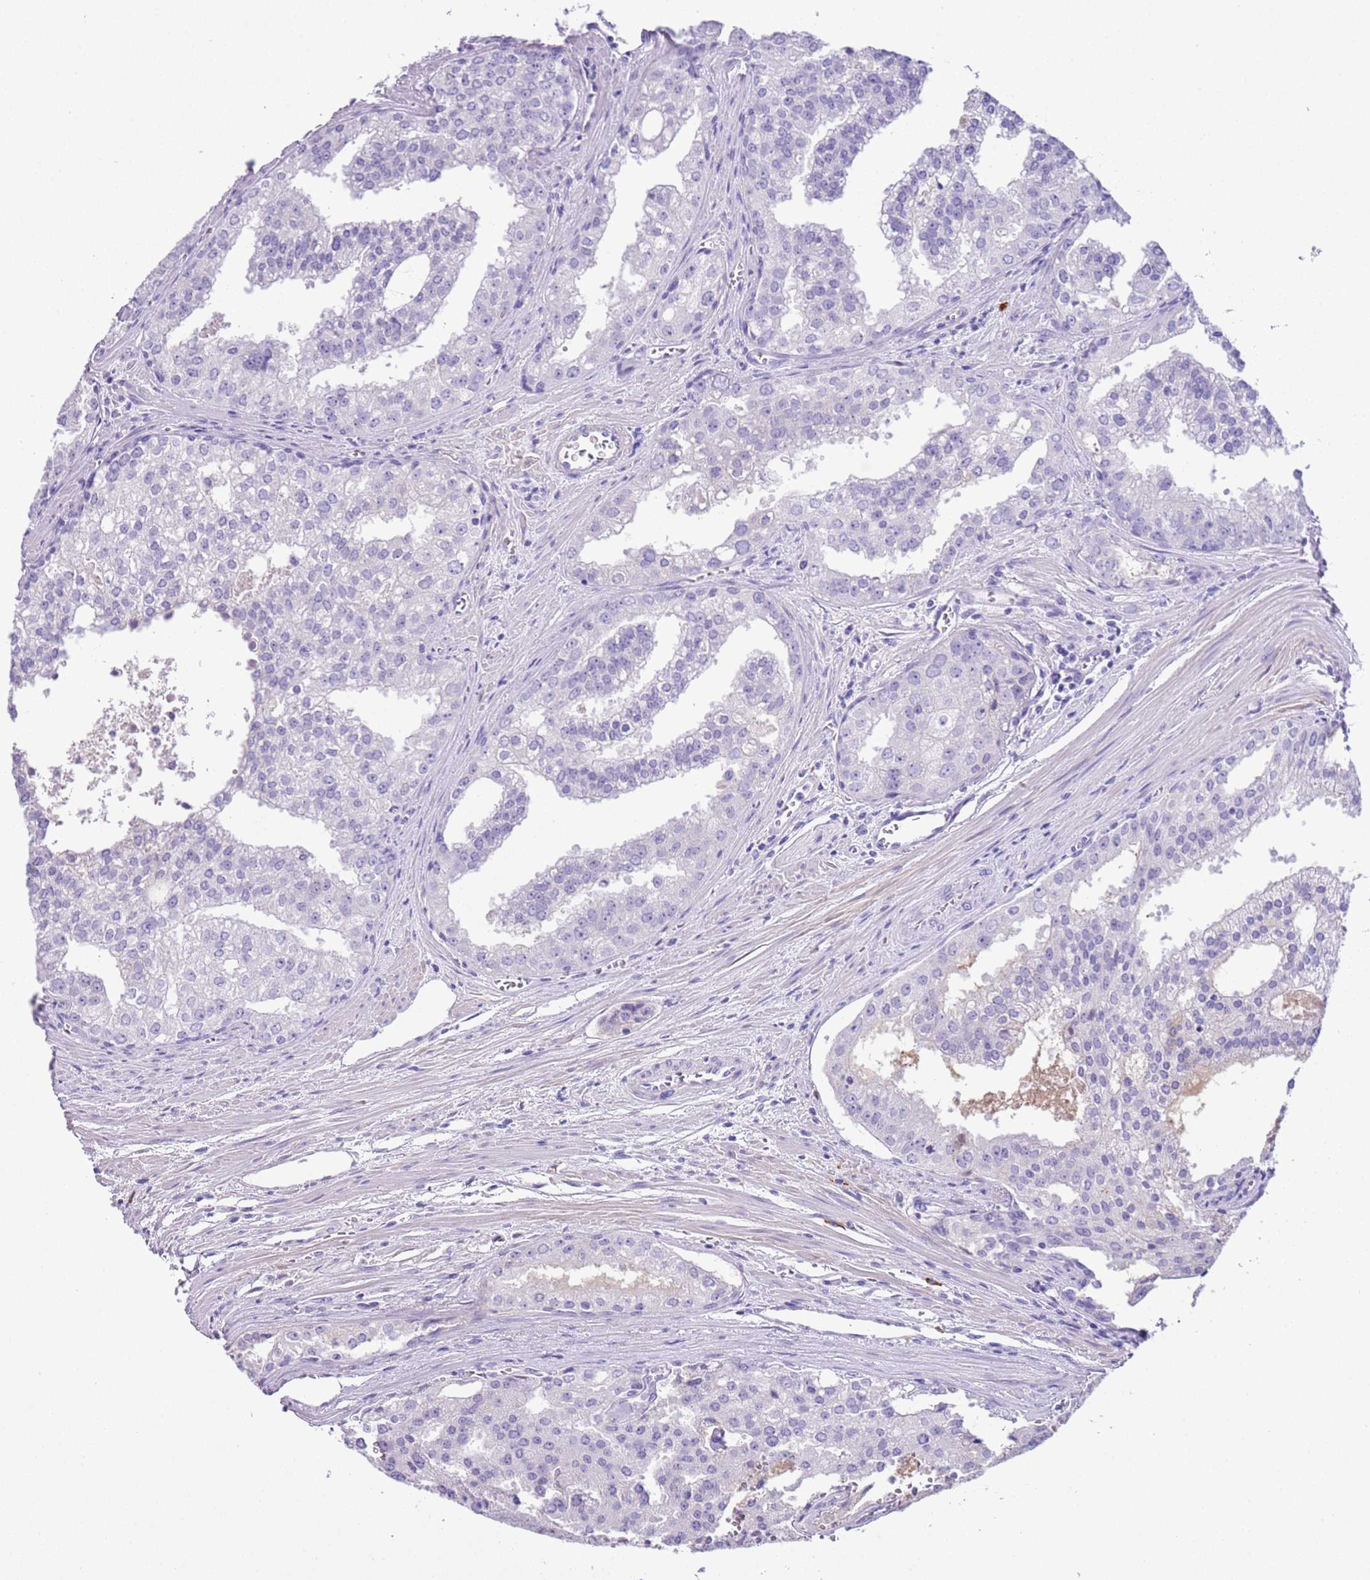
{"staining": {"intensity": "negative", "quantity": "none", "location": "none"}, "tissue": "prostate cancer", "cell_type": "Tumor cells", "image_type": "cancer", "snomed": [{"axis": "morphology", "description": "Adenocarcinoma, High grade"}, {"axis": "topography", "description": "Prostate"}], "caption": "The image exhibits no significant staining in tumor cells of prostate cancer (high-grade adenocarcinoma).", "gene": "IGKV3D-11", "patient": {"sex": "male", "age": 68}}